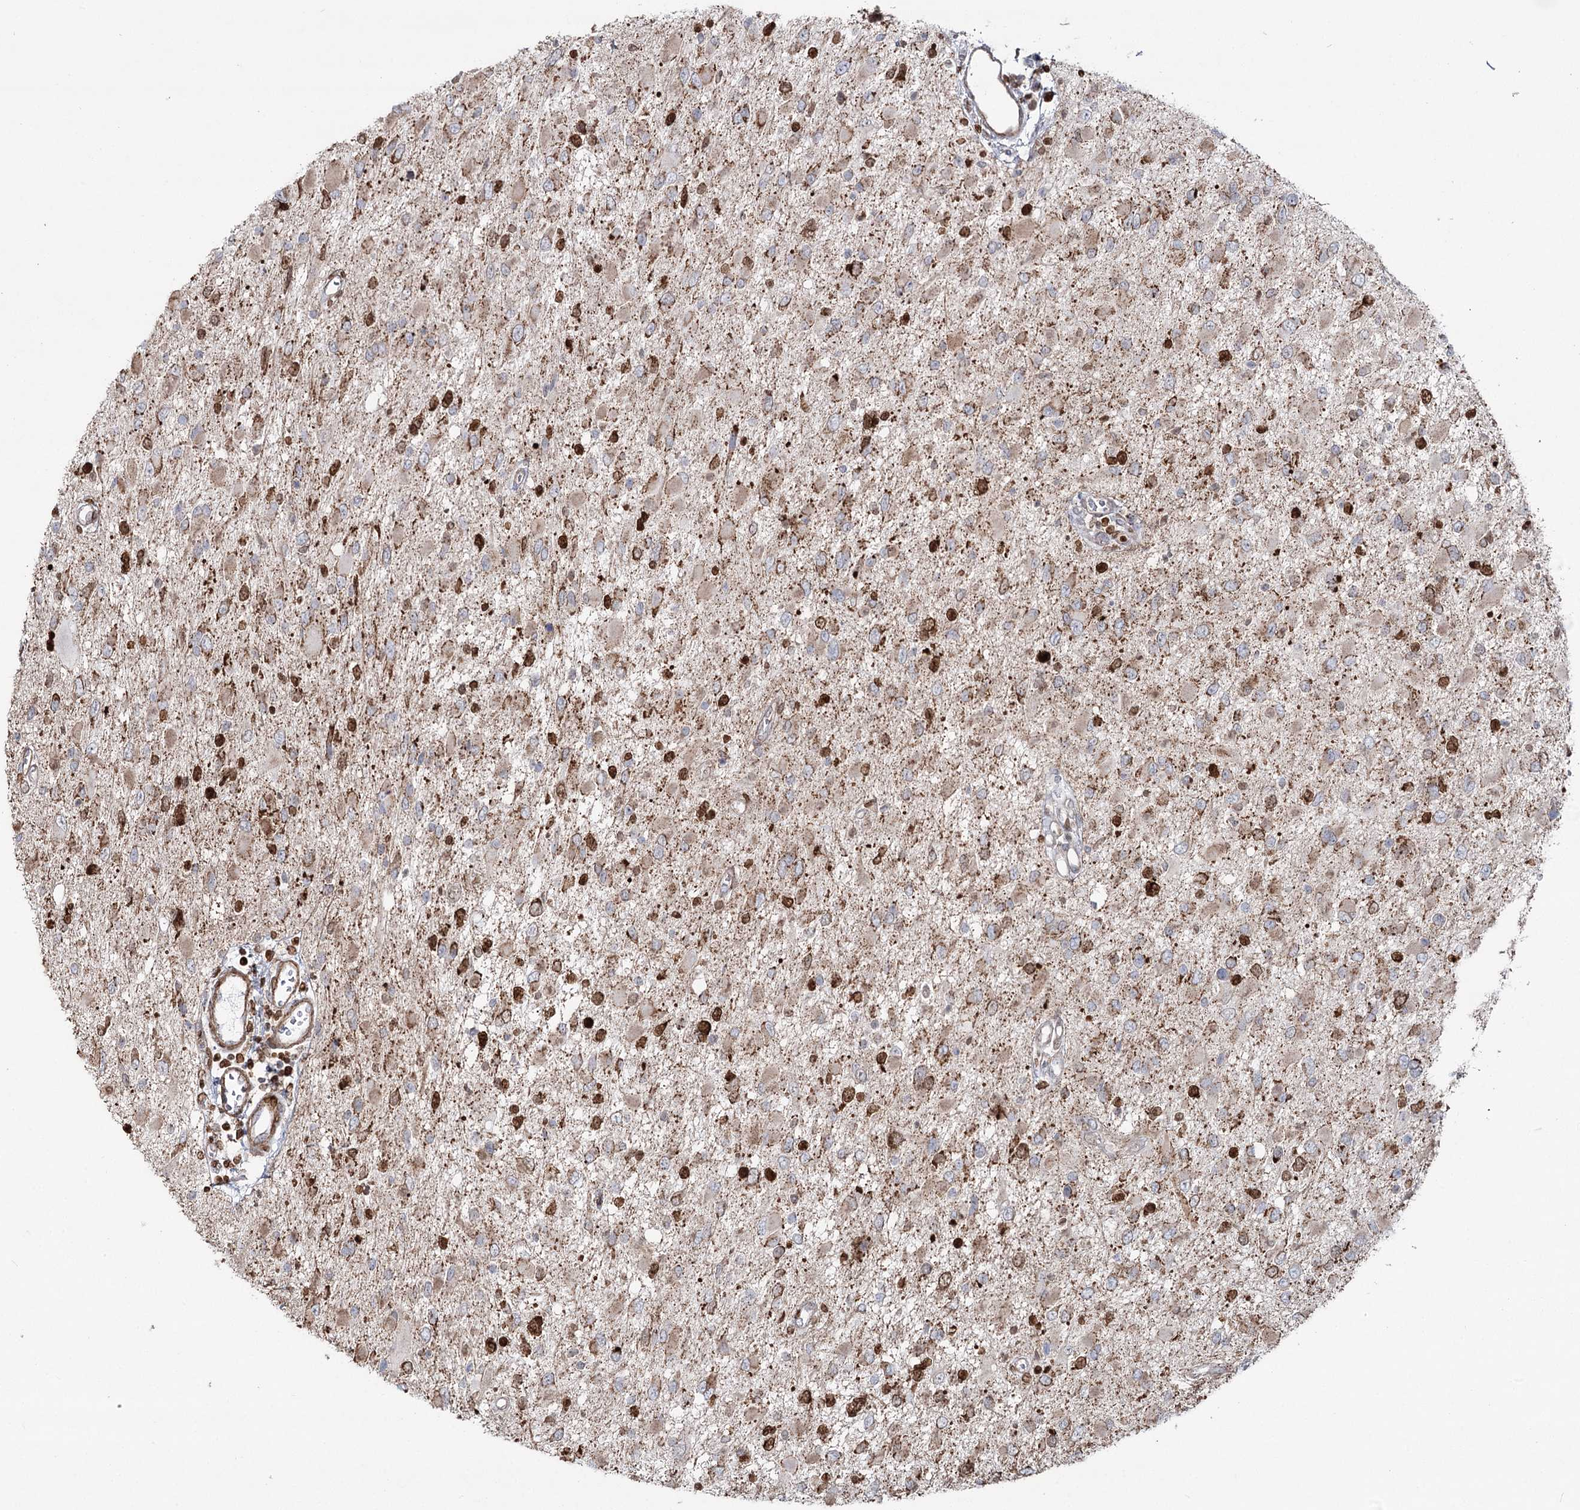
{"staining": {"intensity": "strong", "quantity": "<25%", "location": "cytoplasmic/membranous,nuclear"}, "tissue": "glioma", "cell_type": "Tumor cells", "image_type": "cancer", "snomed": [{"axis": "morphology", "description": "Glioma, malignant, High grade"}, {"axis": "topography", "description": "Brain"}], "caption": "Tumor cells exhibit medium levels of strong cytoplasmic/membranous and nuclear staining in about <25% of cells in human glioma.", "gene": "PDHX", "patient": {"sex": "male", "age": 53}}